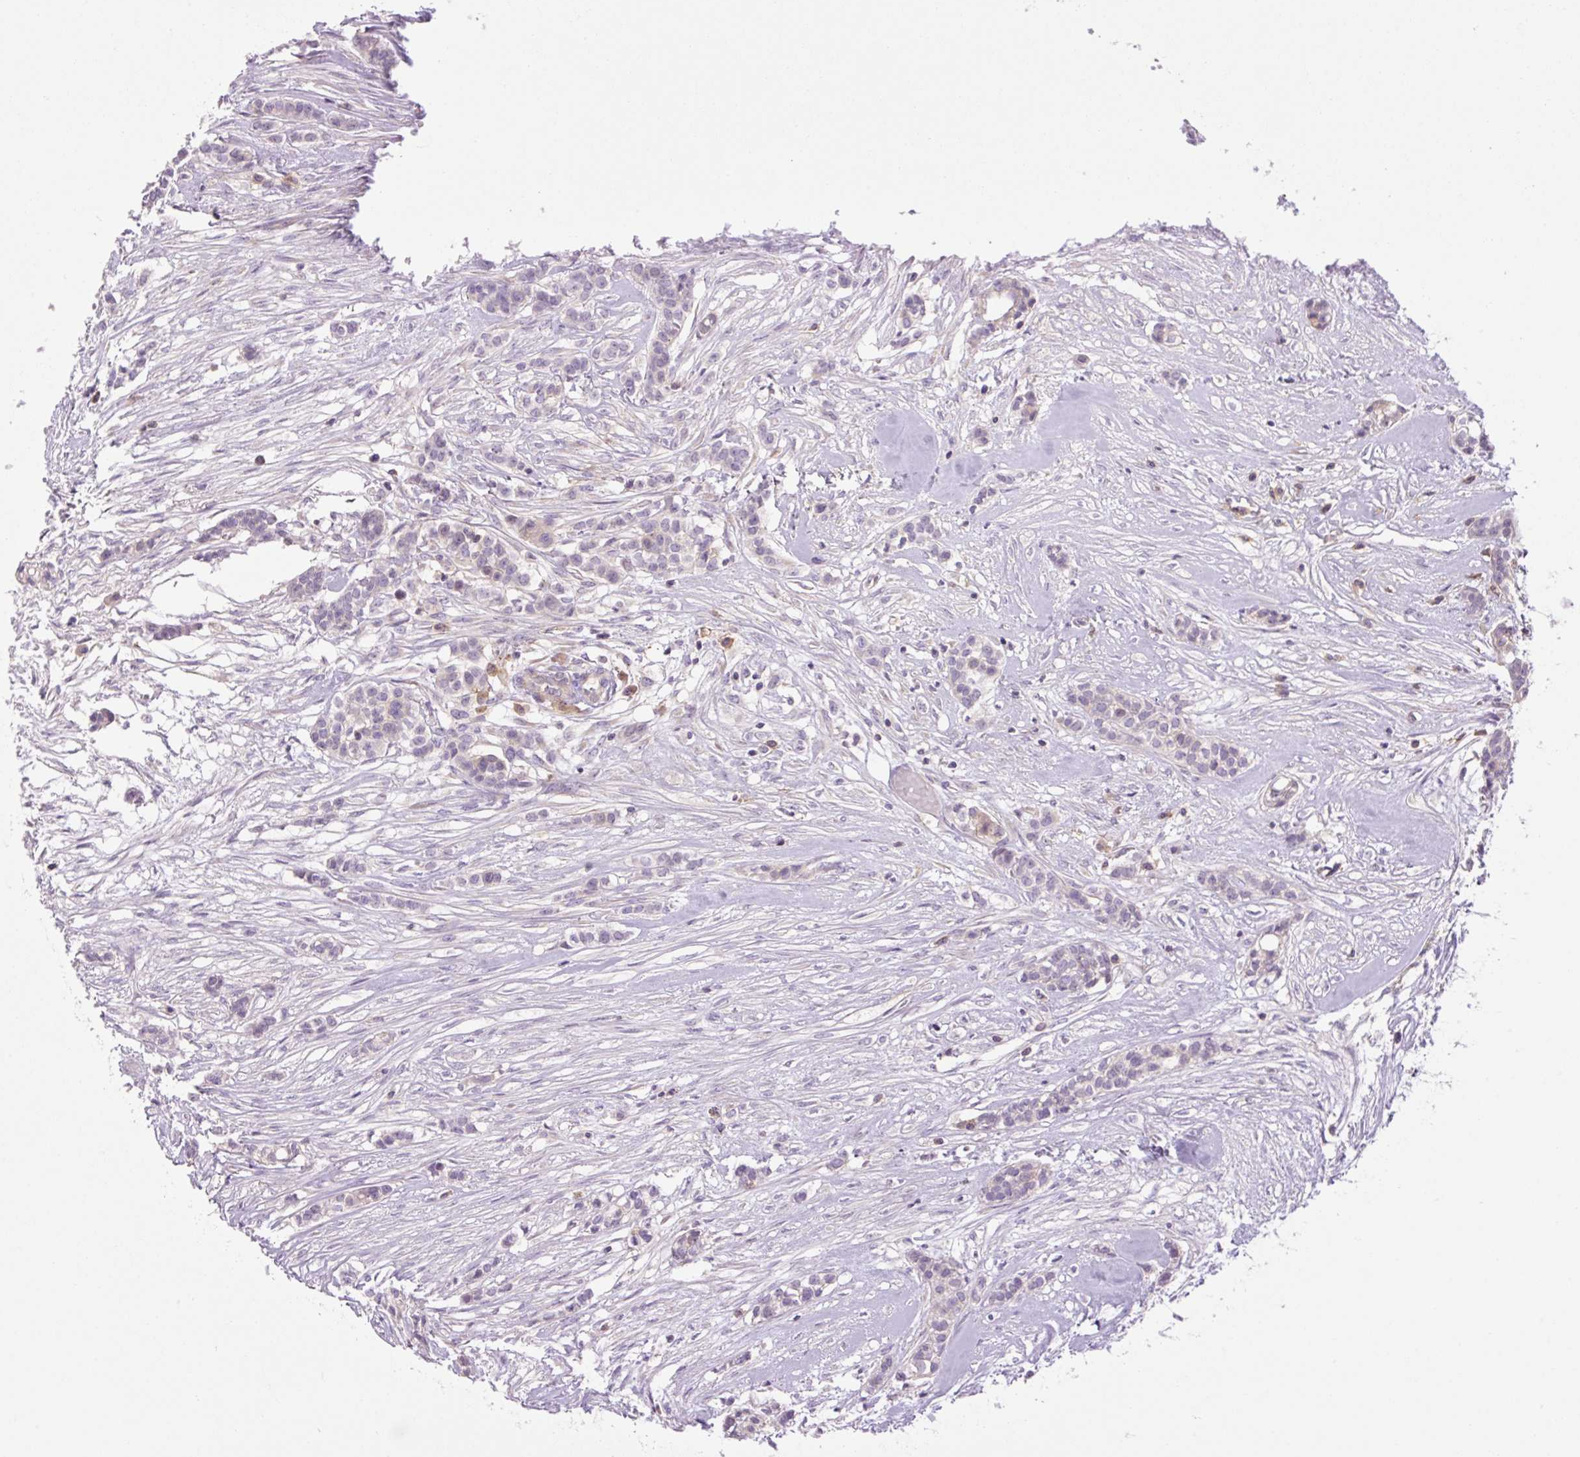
{"staining": {"intensity": "negative", "quantity": "none", "location": "none"}, "tissue": "head and neck cancer", "cell_type": "Tumor cells", "image_type": "cancer", "snomed": [{"axis": "morphology", "description": "Adenocarcinoma, NOS"}, {"axis": "topography", "description": "Head-Neck"}], "caption": "A high-resolution image shows IHC staining of head and neck cancer (adenocarcinoma), which shows no significant positivity in tumor cells. The staining was performed using DAB (3,3'-diaminobenzidine) to visualize the protein expression in brown, while the nuclei were stained in blue with hematoxylin (Magnification: 20x).", "gene": "GRID2", "patient": {"sex": "male", "age": 81}}